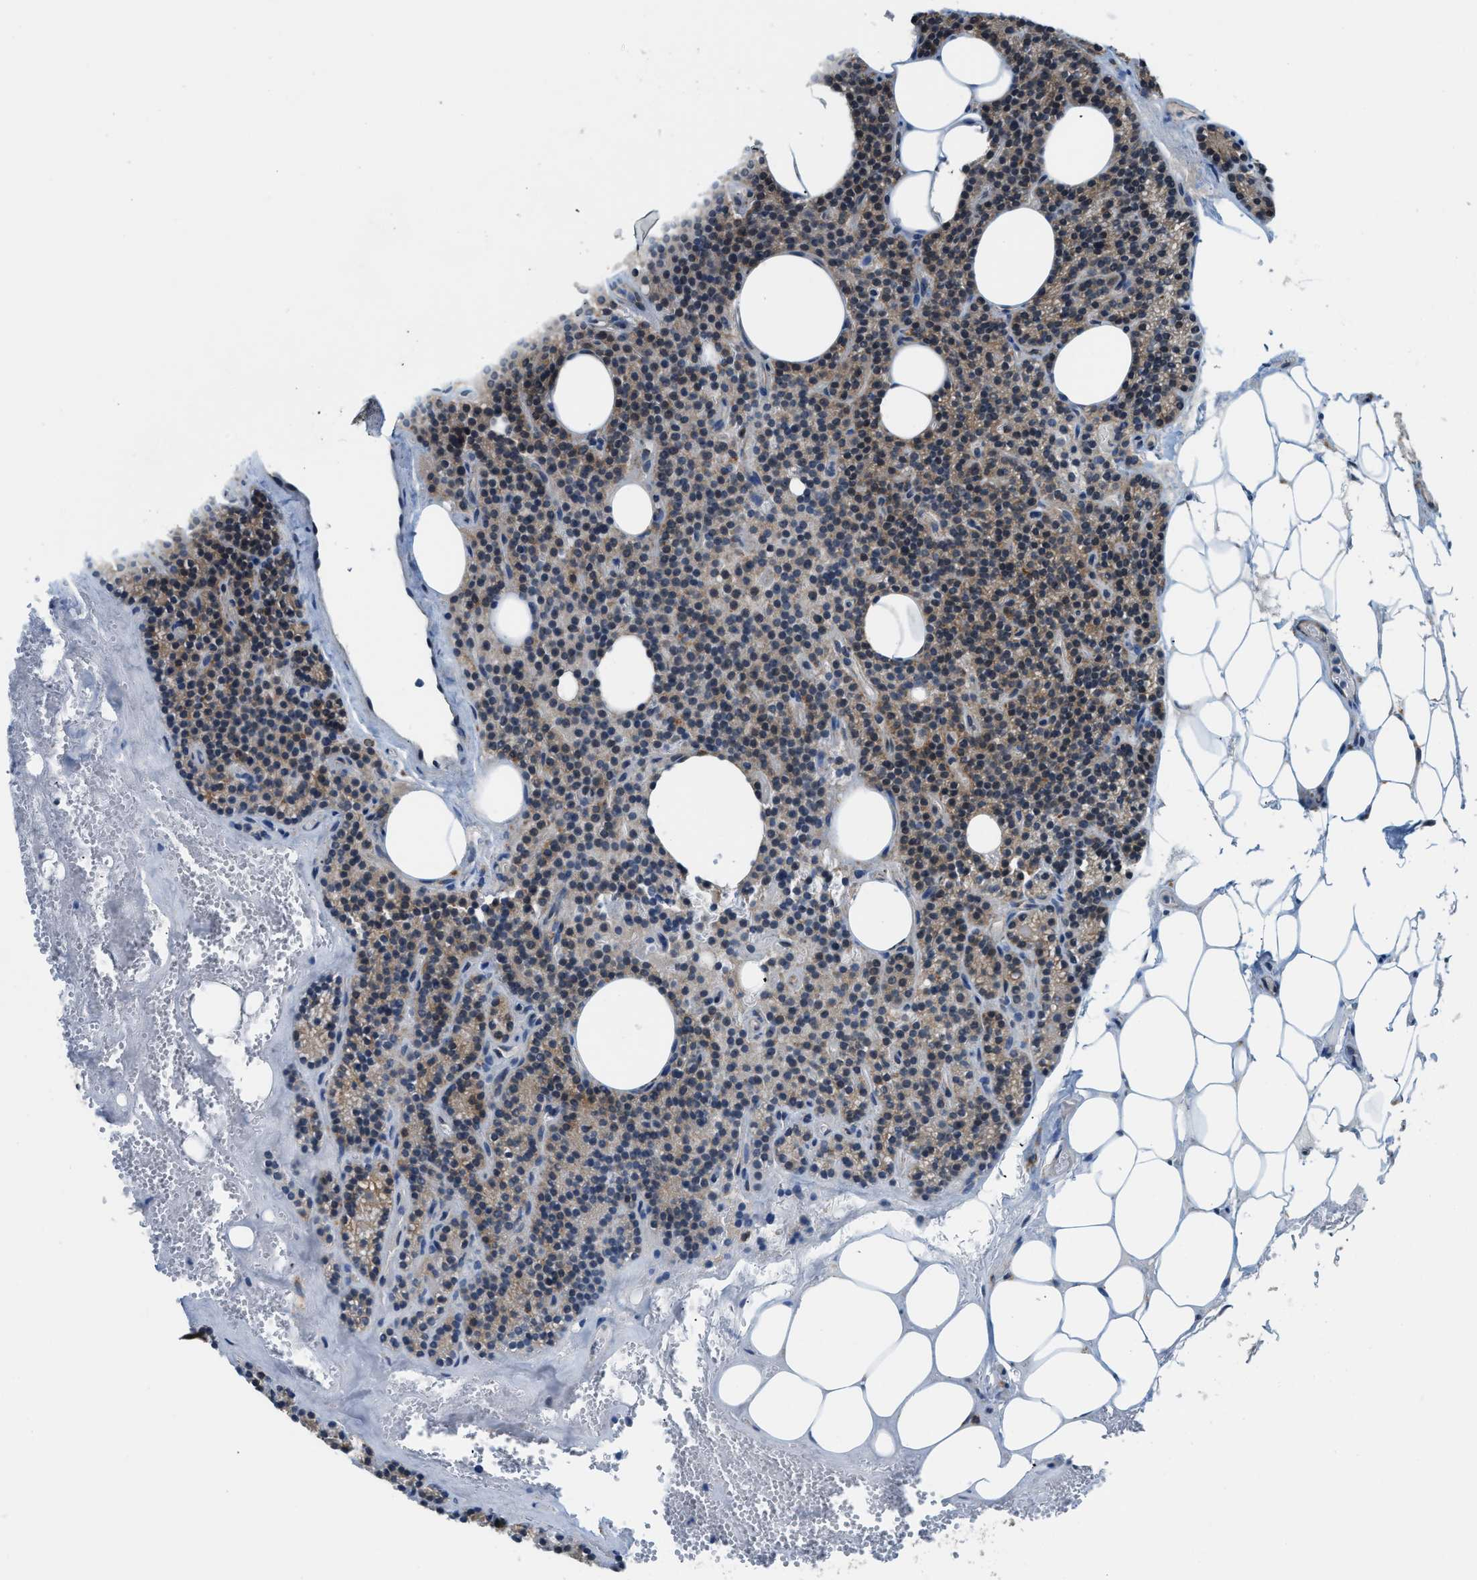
{"staining": {"intensity": "moderate", "quantity": ">75%", "location": "cytoplasmic/membranous"}, "tissue": "parathyroid gland", "cell_type": "Glandular cells", "image_type": "normal", "snomed": [{"axis": "morphology", "description": "Normal tissue, NOS"}, {"axis": "morphology", "description": "Adenoma, NOS"}, {"axis": "topography", "description": "Parathyroid gland"}], "caption": "IHC histopathology image of benign parathyroid gland: human parathyroid gland stained using IHC demonstrates medium levels of moderate protein expression localized specifically in the cytoplasmic/membranous of glandular cells, appearing as a cytoplasmic/membranous brown color.", "gene": "STARD3NL", "patient": {"sex": "female", "age": 43}}